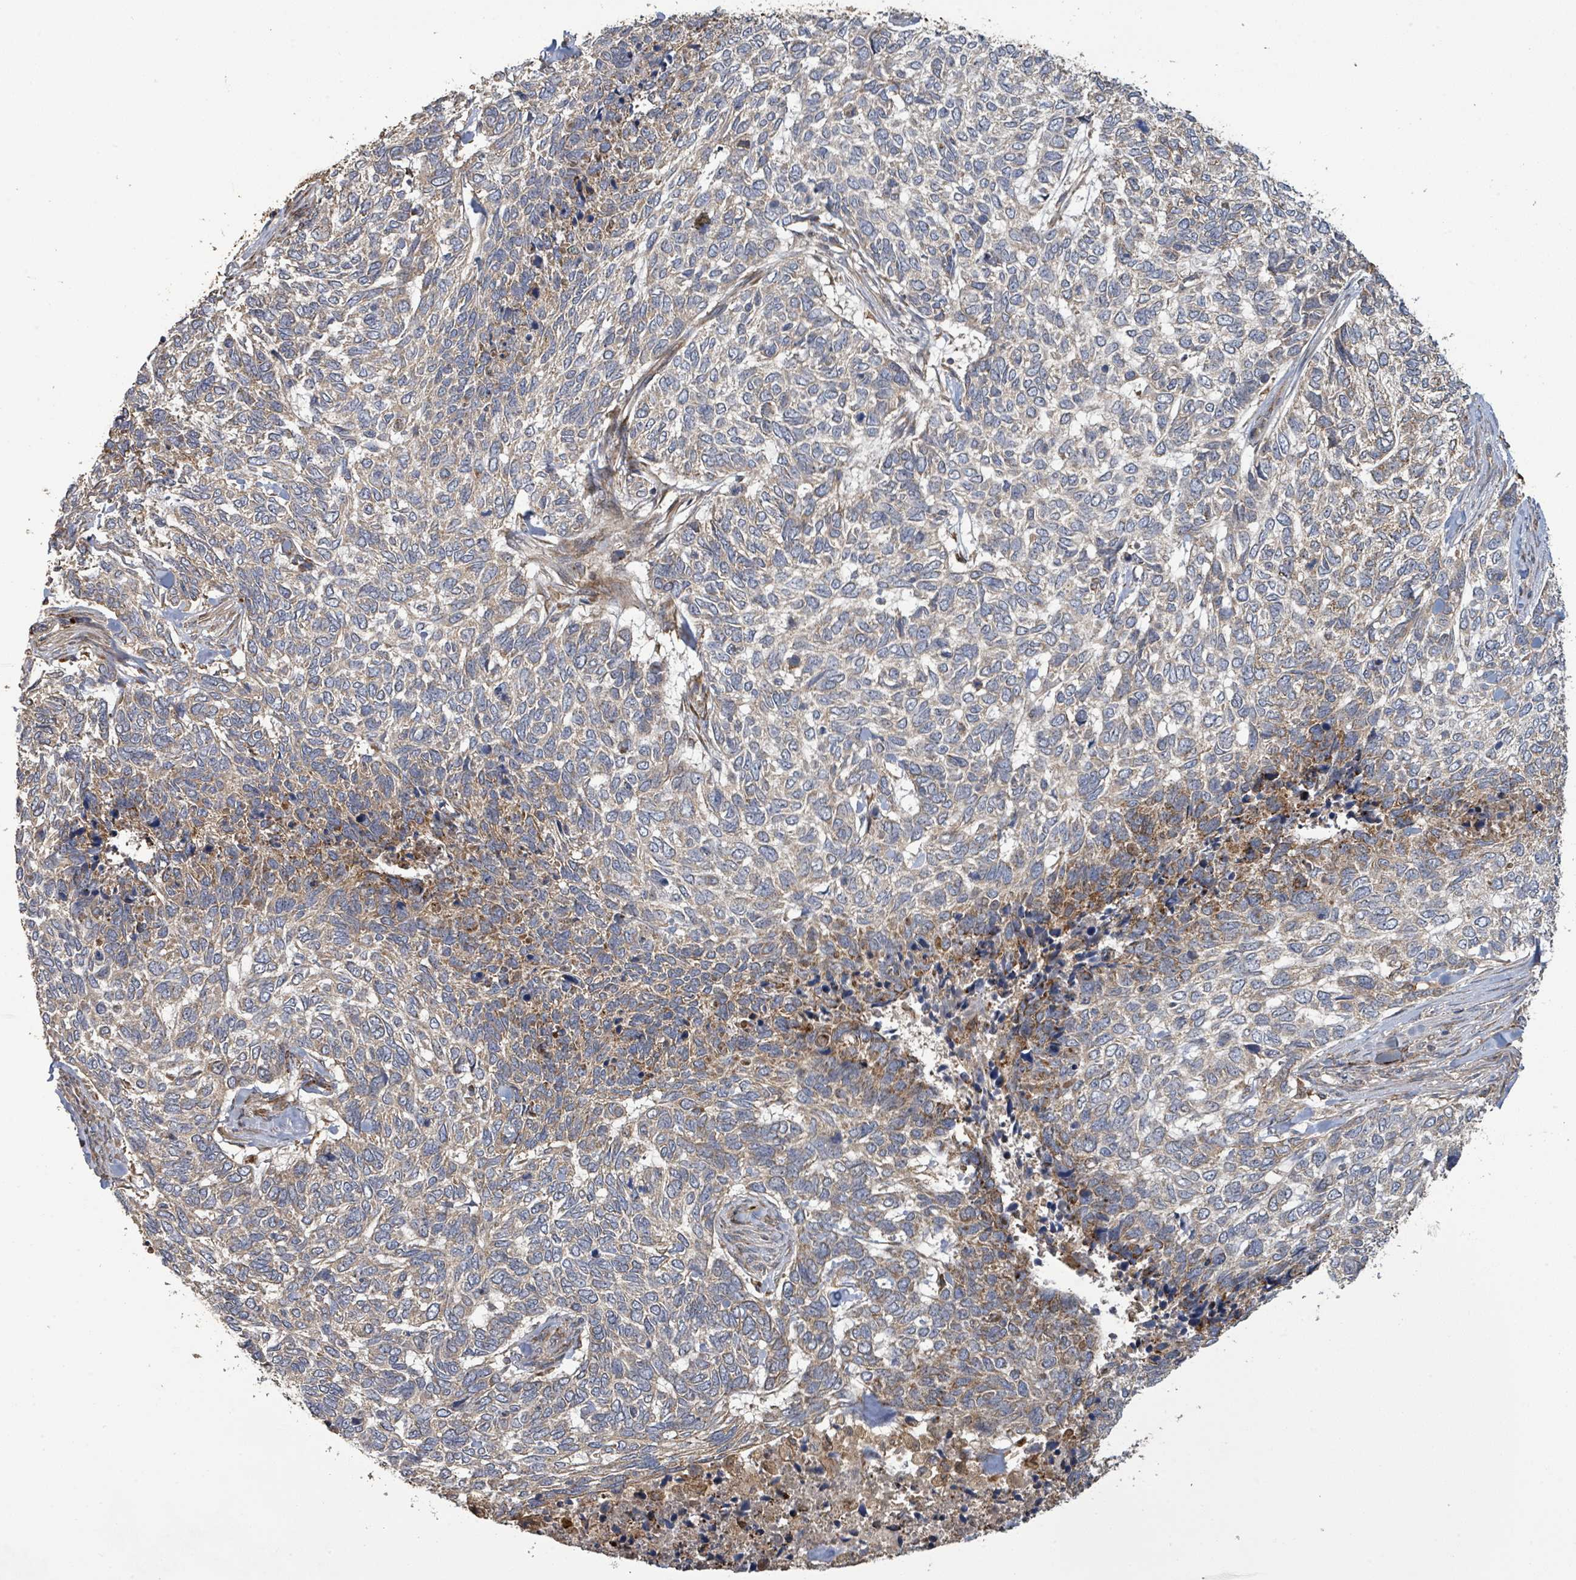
{"staining": {"intensity": "moderate", "quantity": "<25%", "location": "cytoplasmic/membranous"}, "tissue": "skin cancer", "cell_type": "Tumor cells", "image_type": "cancer", "snomed": [{"axis": "morphology", "description": "Basal cell carcinoma"}, {"axis": "topography", "description": "Skin"}], "caption": "This is an image of immunohistochemistry (IHC) staining of skin cancer (basal cell carcinoma), which shows moderate staining in the cytoplasmic/membranous of tumor cells.", "gene": "STARD4", "patient": {"sex": "female", "age": 65}}